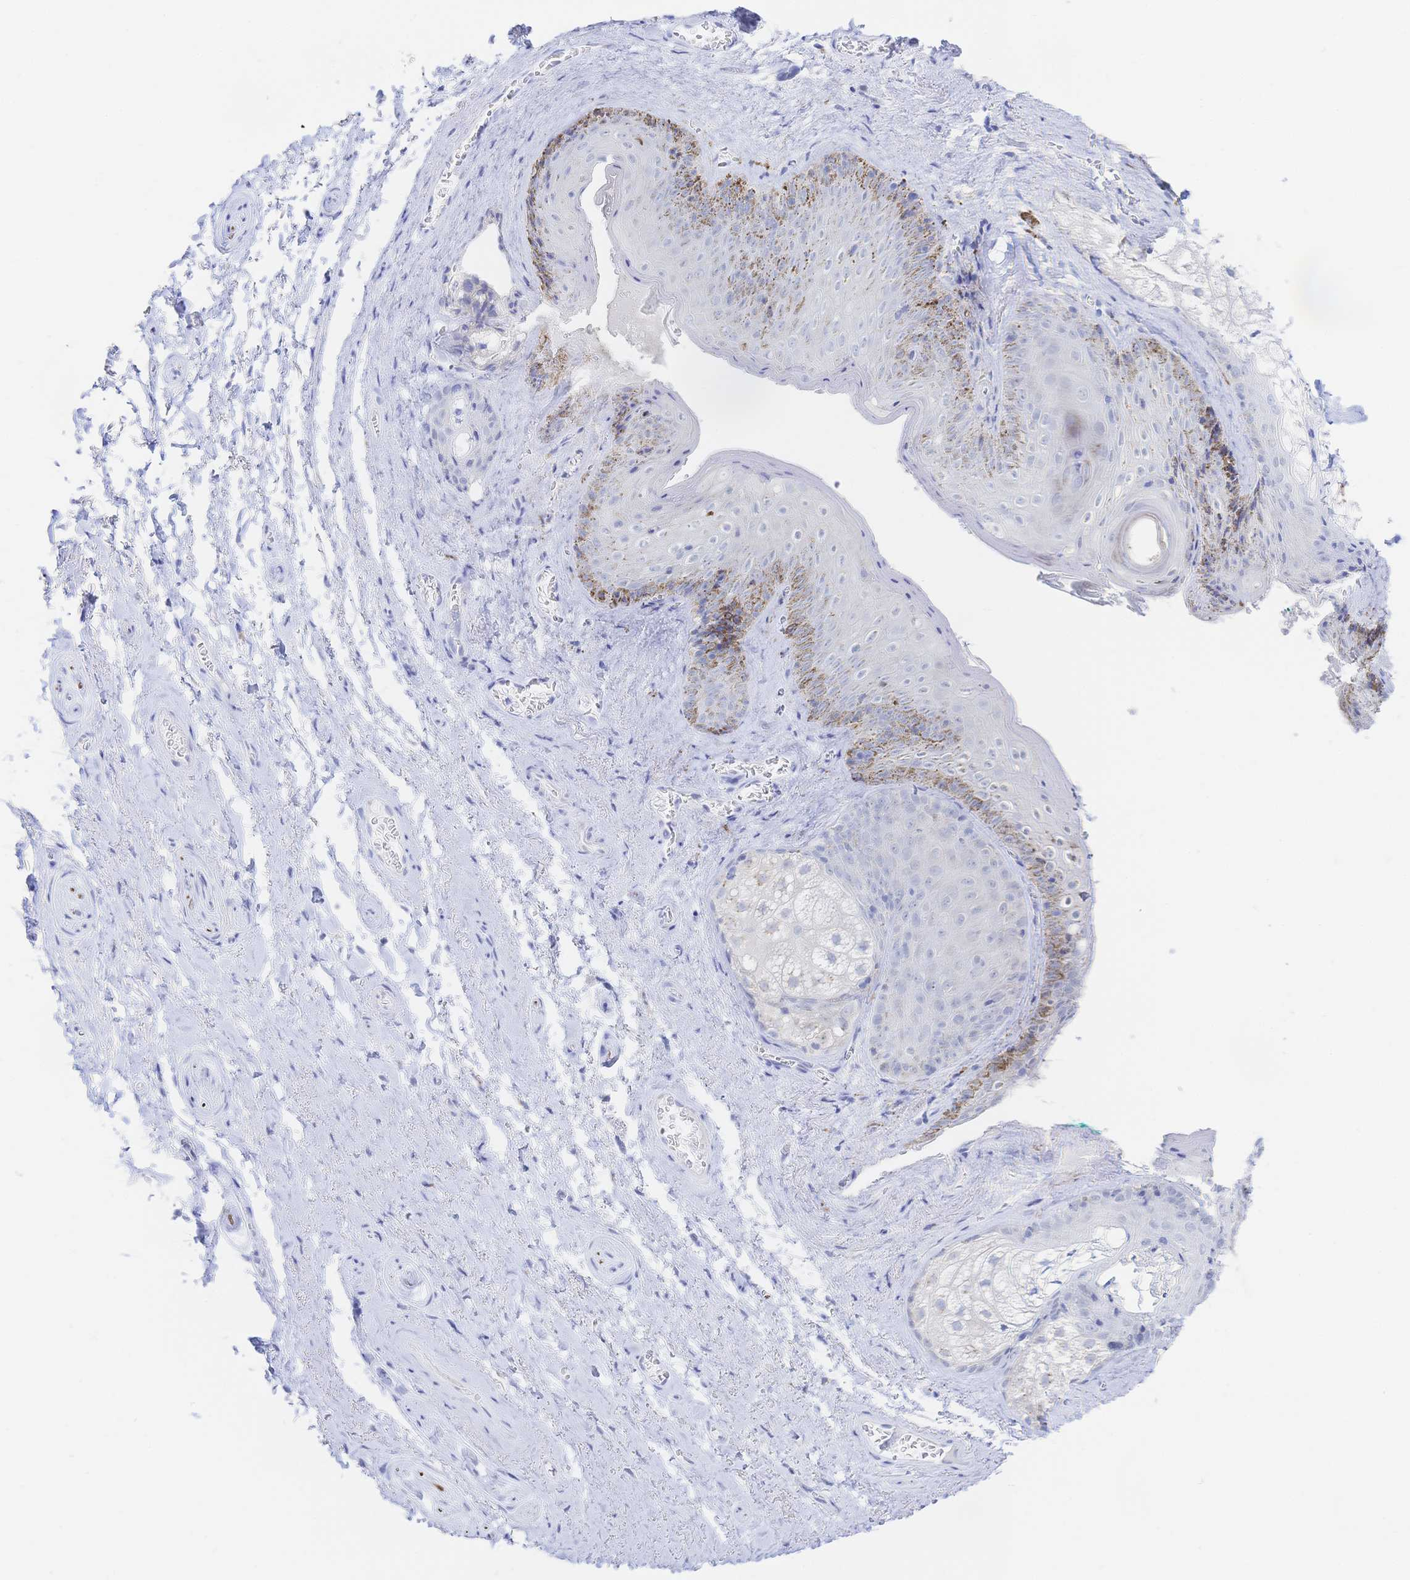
{"staining": {"intensity": "negative", "quantity": "none", "location": "none"}, "tissue": "vagina", "cell_type": "Squamous epithelial cells", "image_type": "normal", "snomed": [{"axis": "morphology", "description": "Normal tissue, NOS"}, {"axis": "topography", "description": "Vulva"}, {"axis": "topography", "description": "Vagina"}, {"axis": "topography", "description": "Peripheral nerve tissue"}], "caption": "DAB immunohistochemical staining of unremarkable vagina demonstrates no significant expression in squamous epithelial cells.", "gene": "SIAH3", "patient": {"sex": "female", "age": 66}}